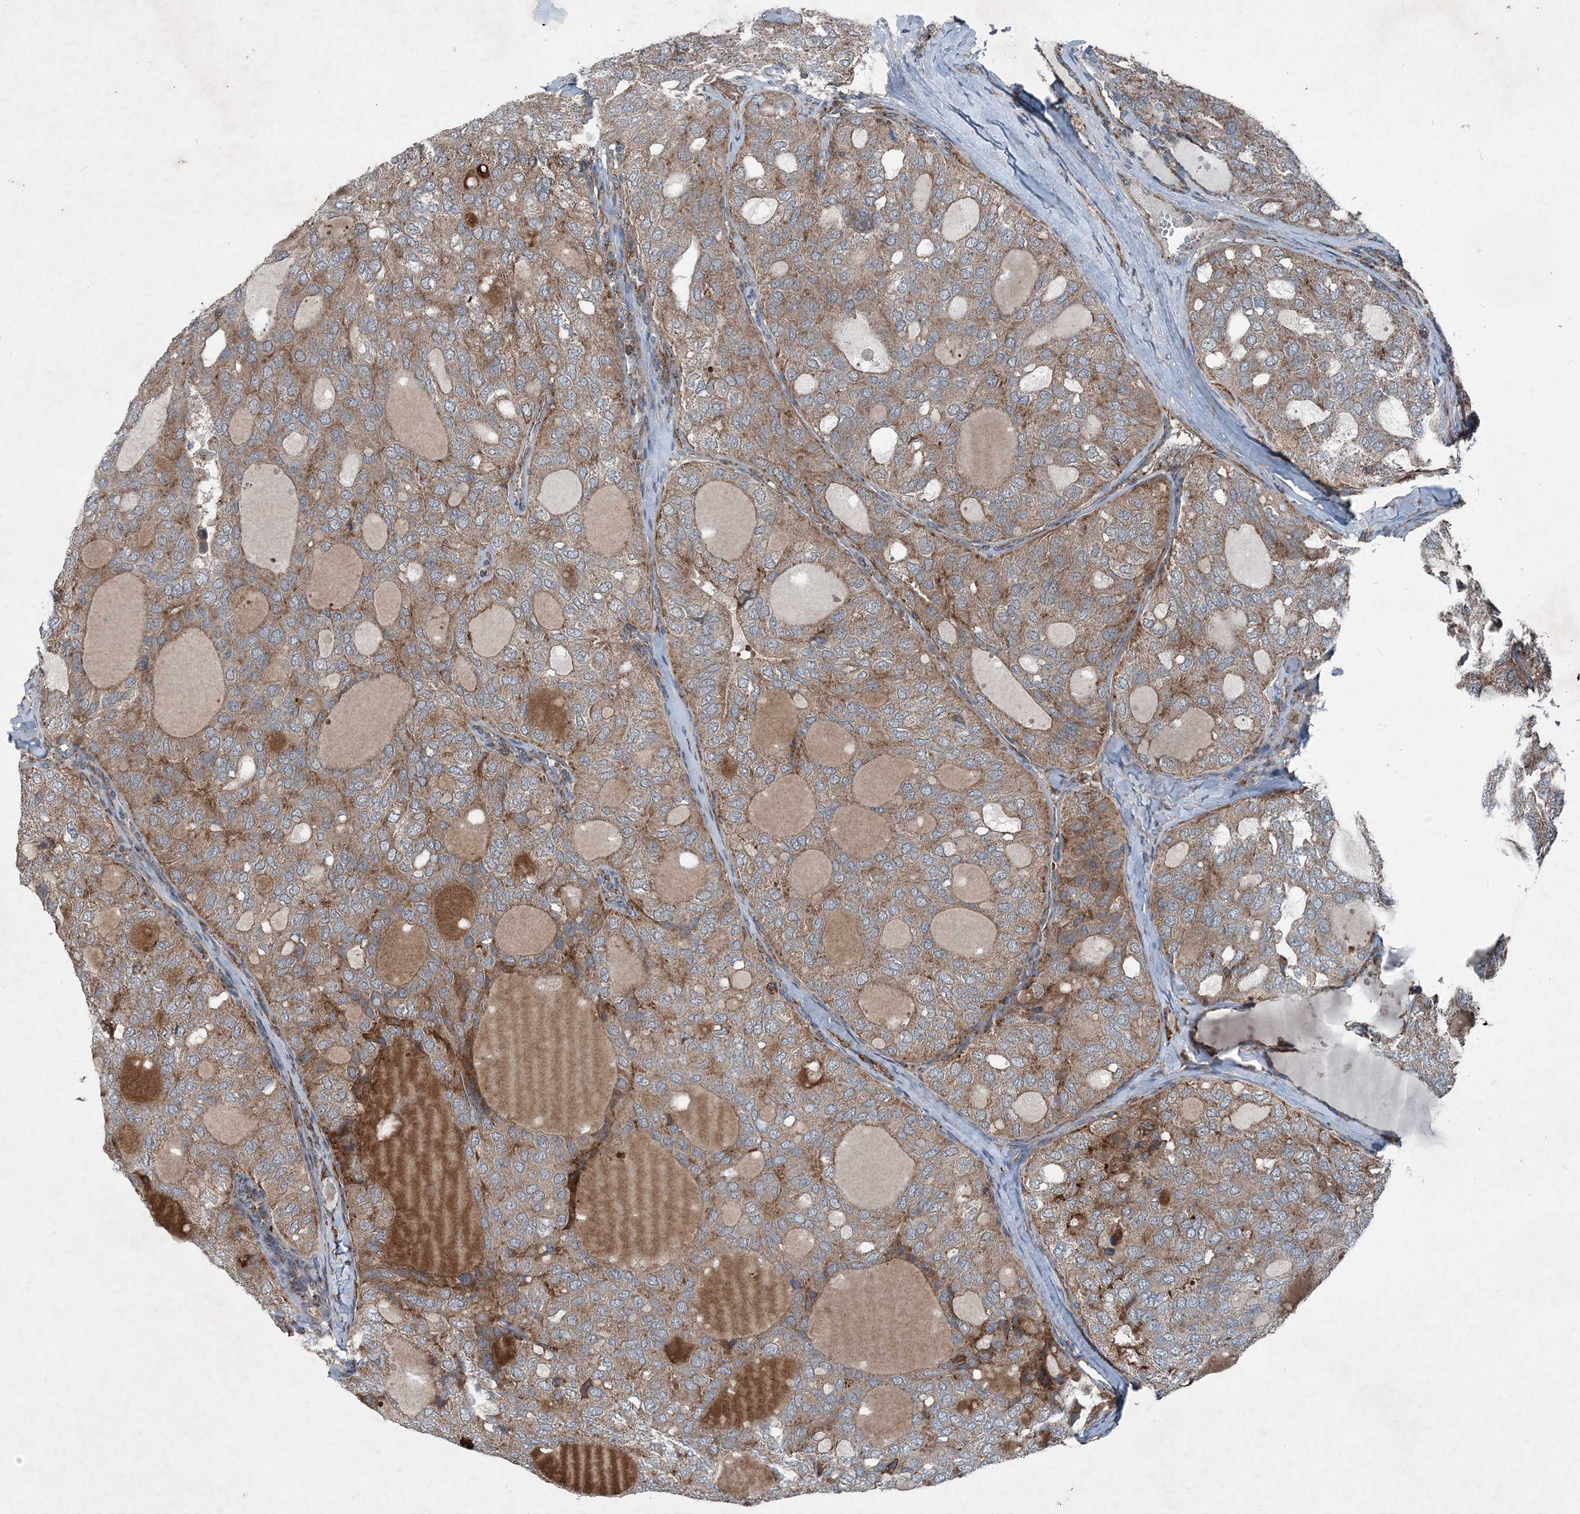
{"staining": {"intensity": "weak", "quantity": ">75%", "location": "cytoplasmic/membranous"}, "tissue": "thyroid cancer", "cell_type": "Tumor cells", "image_type": "cancer", "snomed": [{"axis": "morphology", "description": "Follicular adenoma carcinoma, NOS"}, {"axis": "topography", "description": "Thyroid gland"}], "caption": "Immunohistochemistry of thyroid follicular adenoma carcinoma demonstrates low levels of weak cytoplasmic/membranous positivity in approximately >75% of tumor cells. (Brightfield microscopy of DAB IHC at high magnification).", "gene": "NDUFA2", "patient": {"sex": "male", "age": 75}}